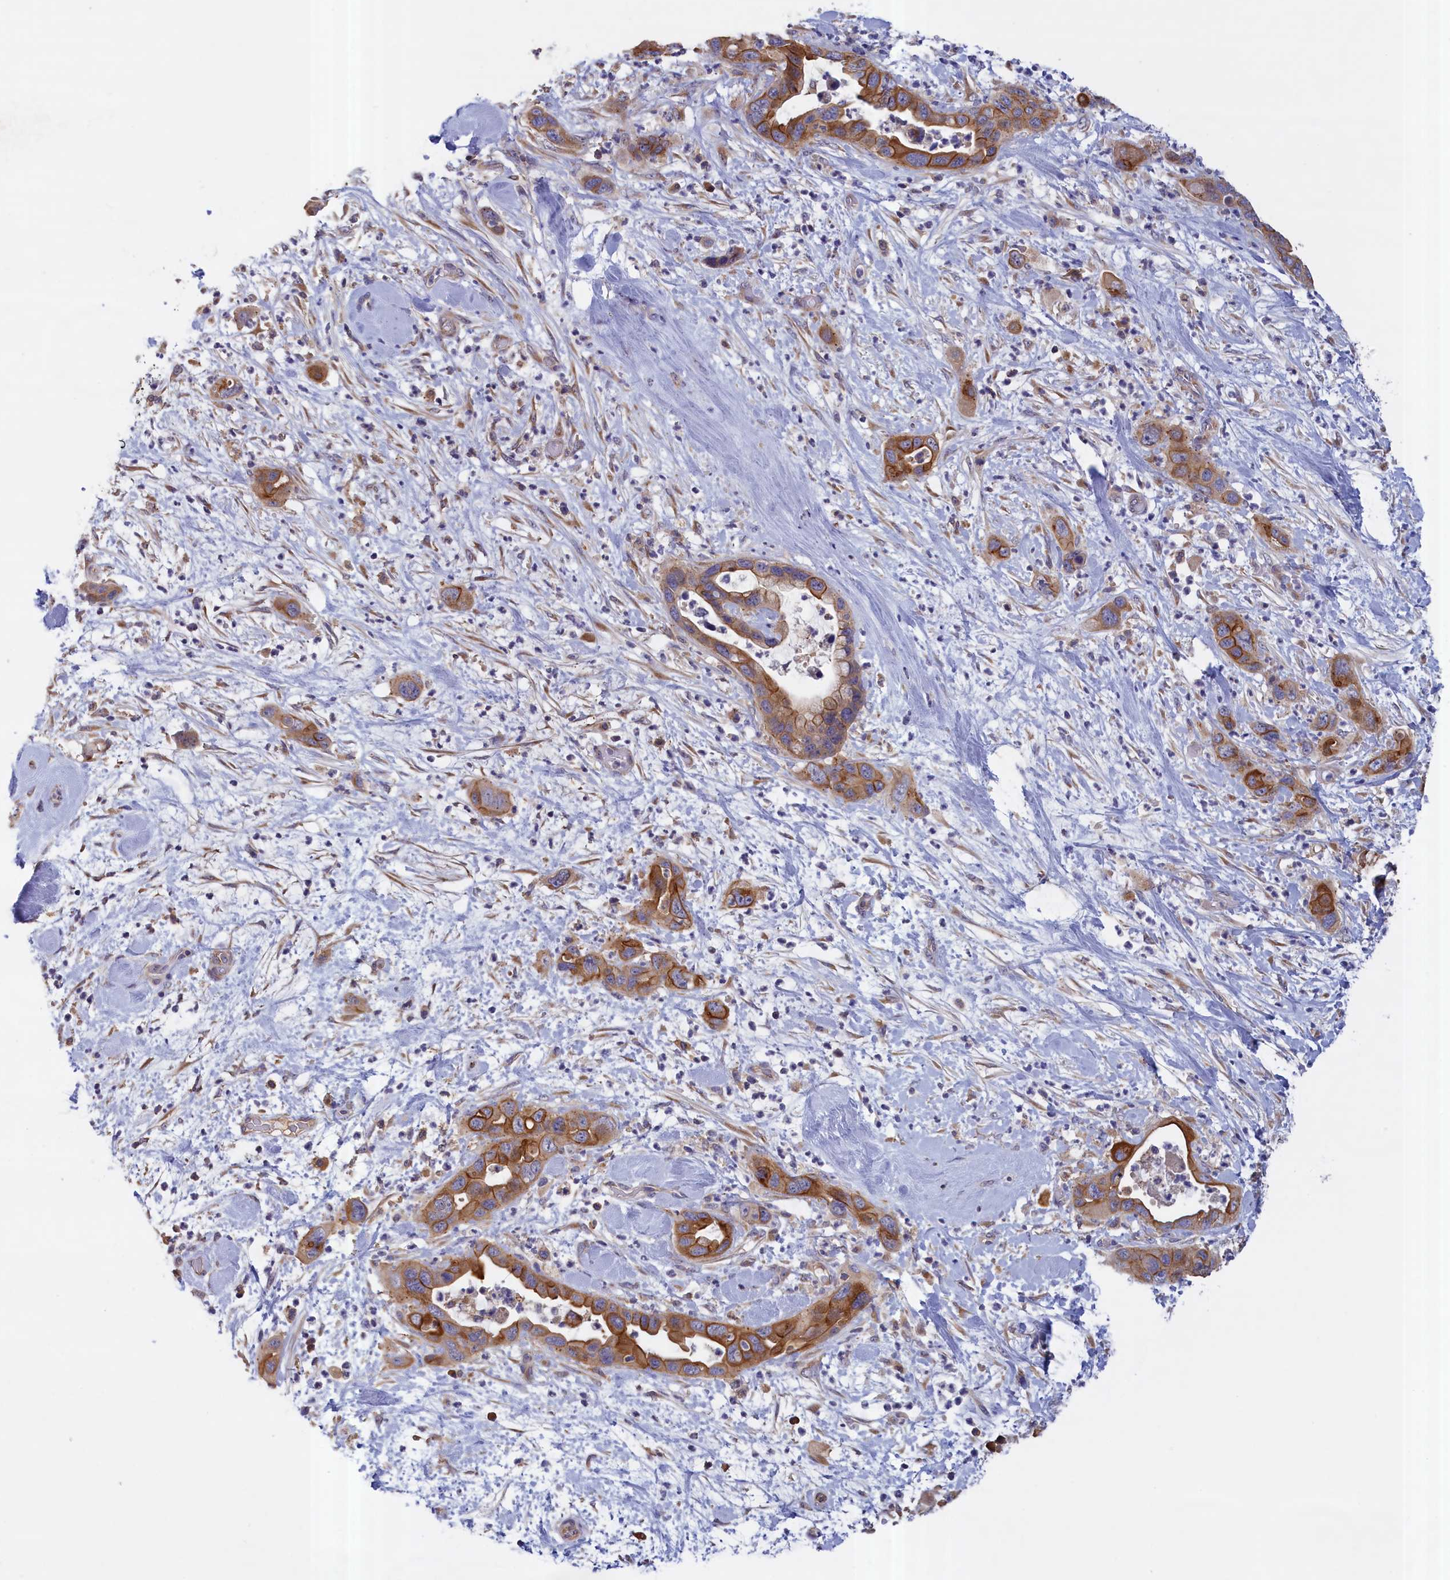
{"staining": {"intensity": "strong", "quantity": ">75%", "location": "cytoplasmic/membranous"}, "tissue": "pancreatic cancer", "cell_type": "Tumor cells", "image_type": "cancer", "snomed": [{"axis": "morphology", "description": "Adenocarcinoma, NOS"}, {"axis": "topography", "description": "Pancreas"}], "caption": "This image shows immunohistochemistry staining of human pancreatic cancer, with high strong cytoplasmic/membranous staining in approximately >75% of tumor cells.", "gene": "COL19A1", "patient": {"sex": "female", "age": 71}}